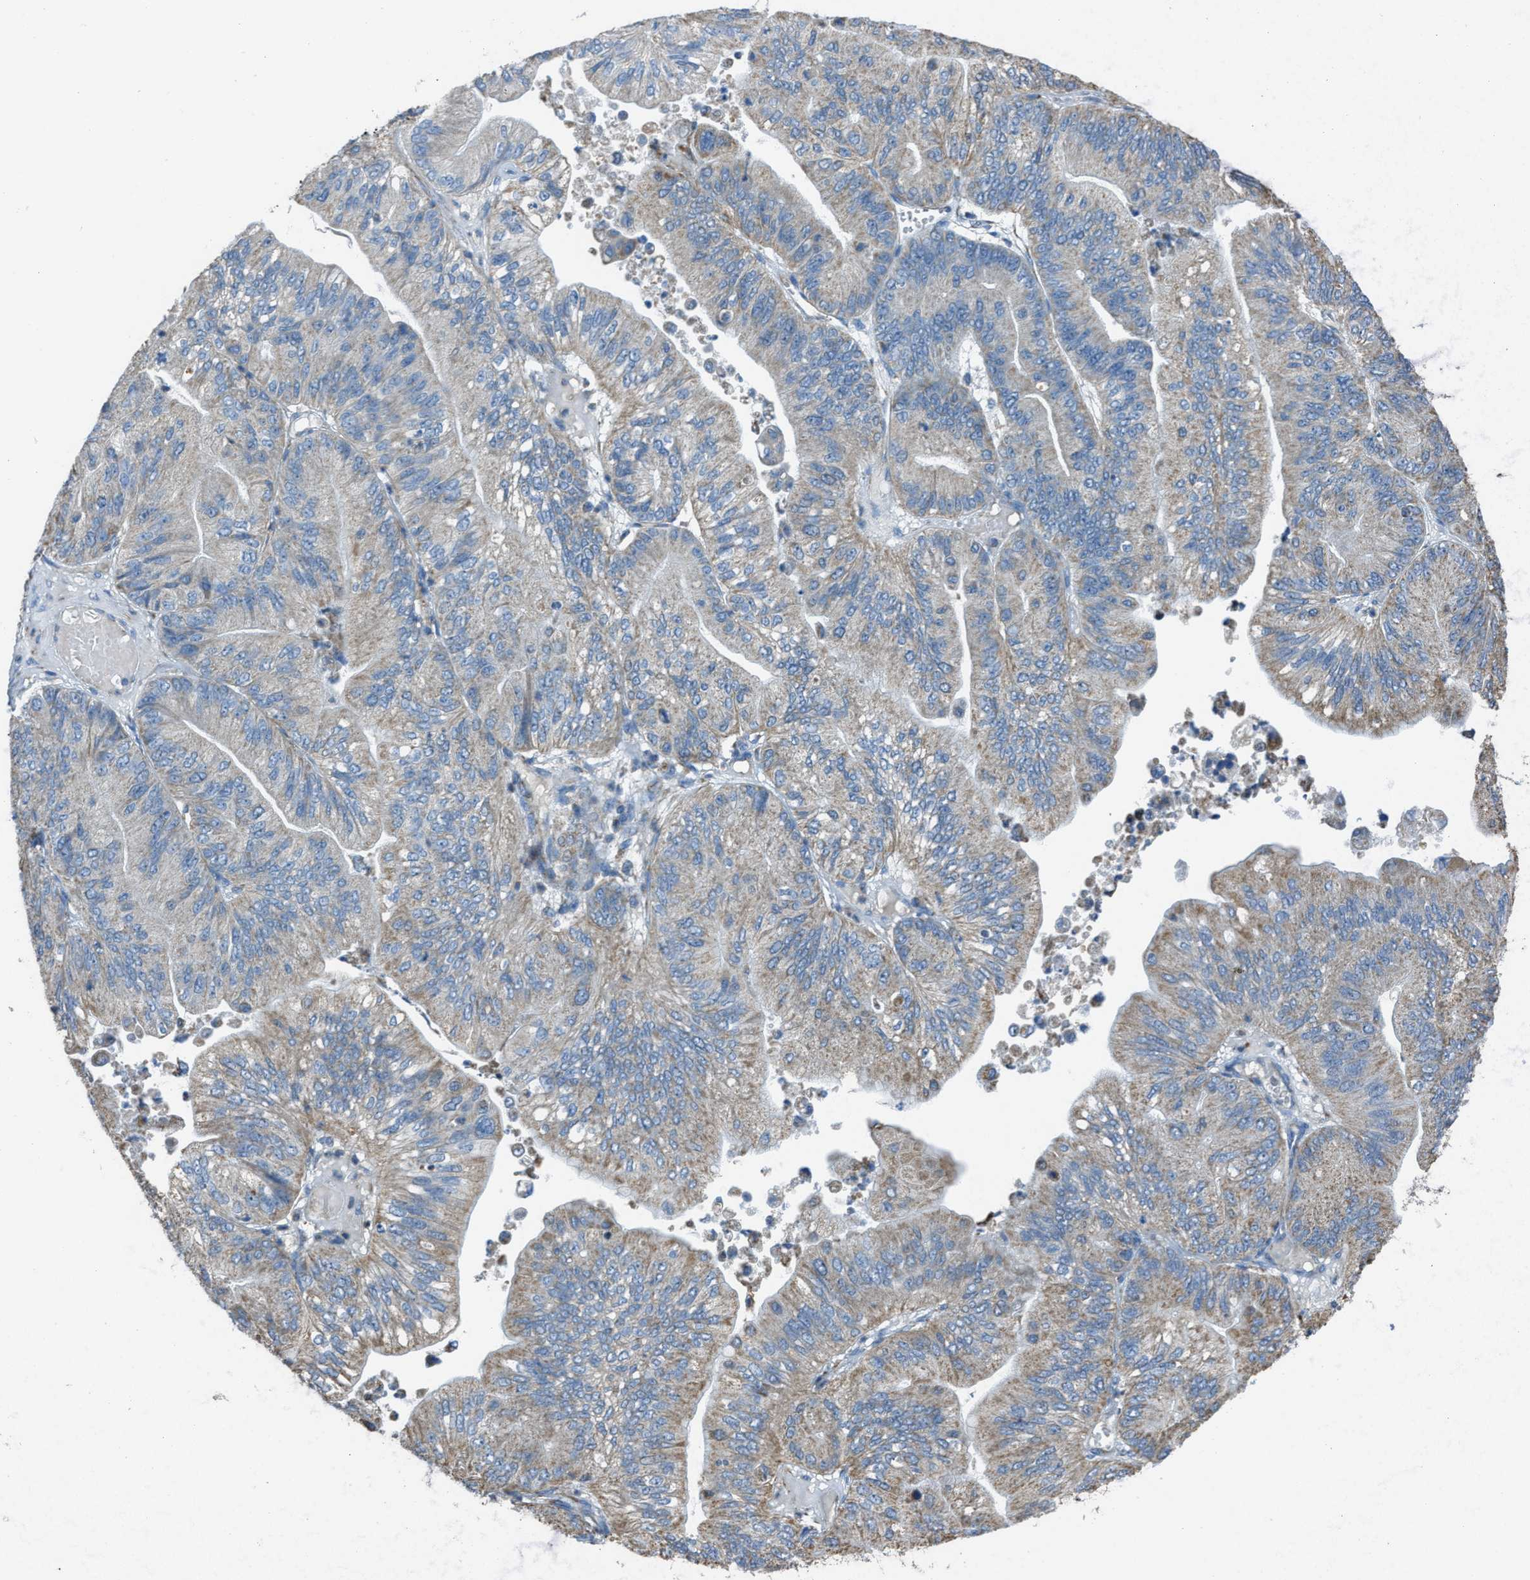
{"staining": {"intensity": "weak", "quantity": ">75%", "location": "cytoplasmic/membranous"}, "tissue": "ovarian cancer", "cell_type": "Tumor cells", "image_type": "cancer", "snomed": [{"axis": "morphology", "description": "Cystadenocarcinoma, mucinous, NOS"}, {"axis": "topography", "description": "Ovary"}], "caption": "Ovarian cancer was stained to show a protein in brown. There is low levels of weak cytoplasmic/membranous staining in approximately >75% of tumor cells.", "gene": "SLC25A11", "patient": {"sex": "female", "age": 61}}